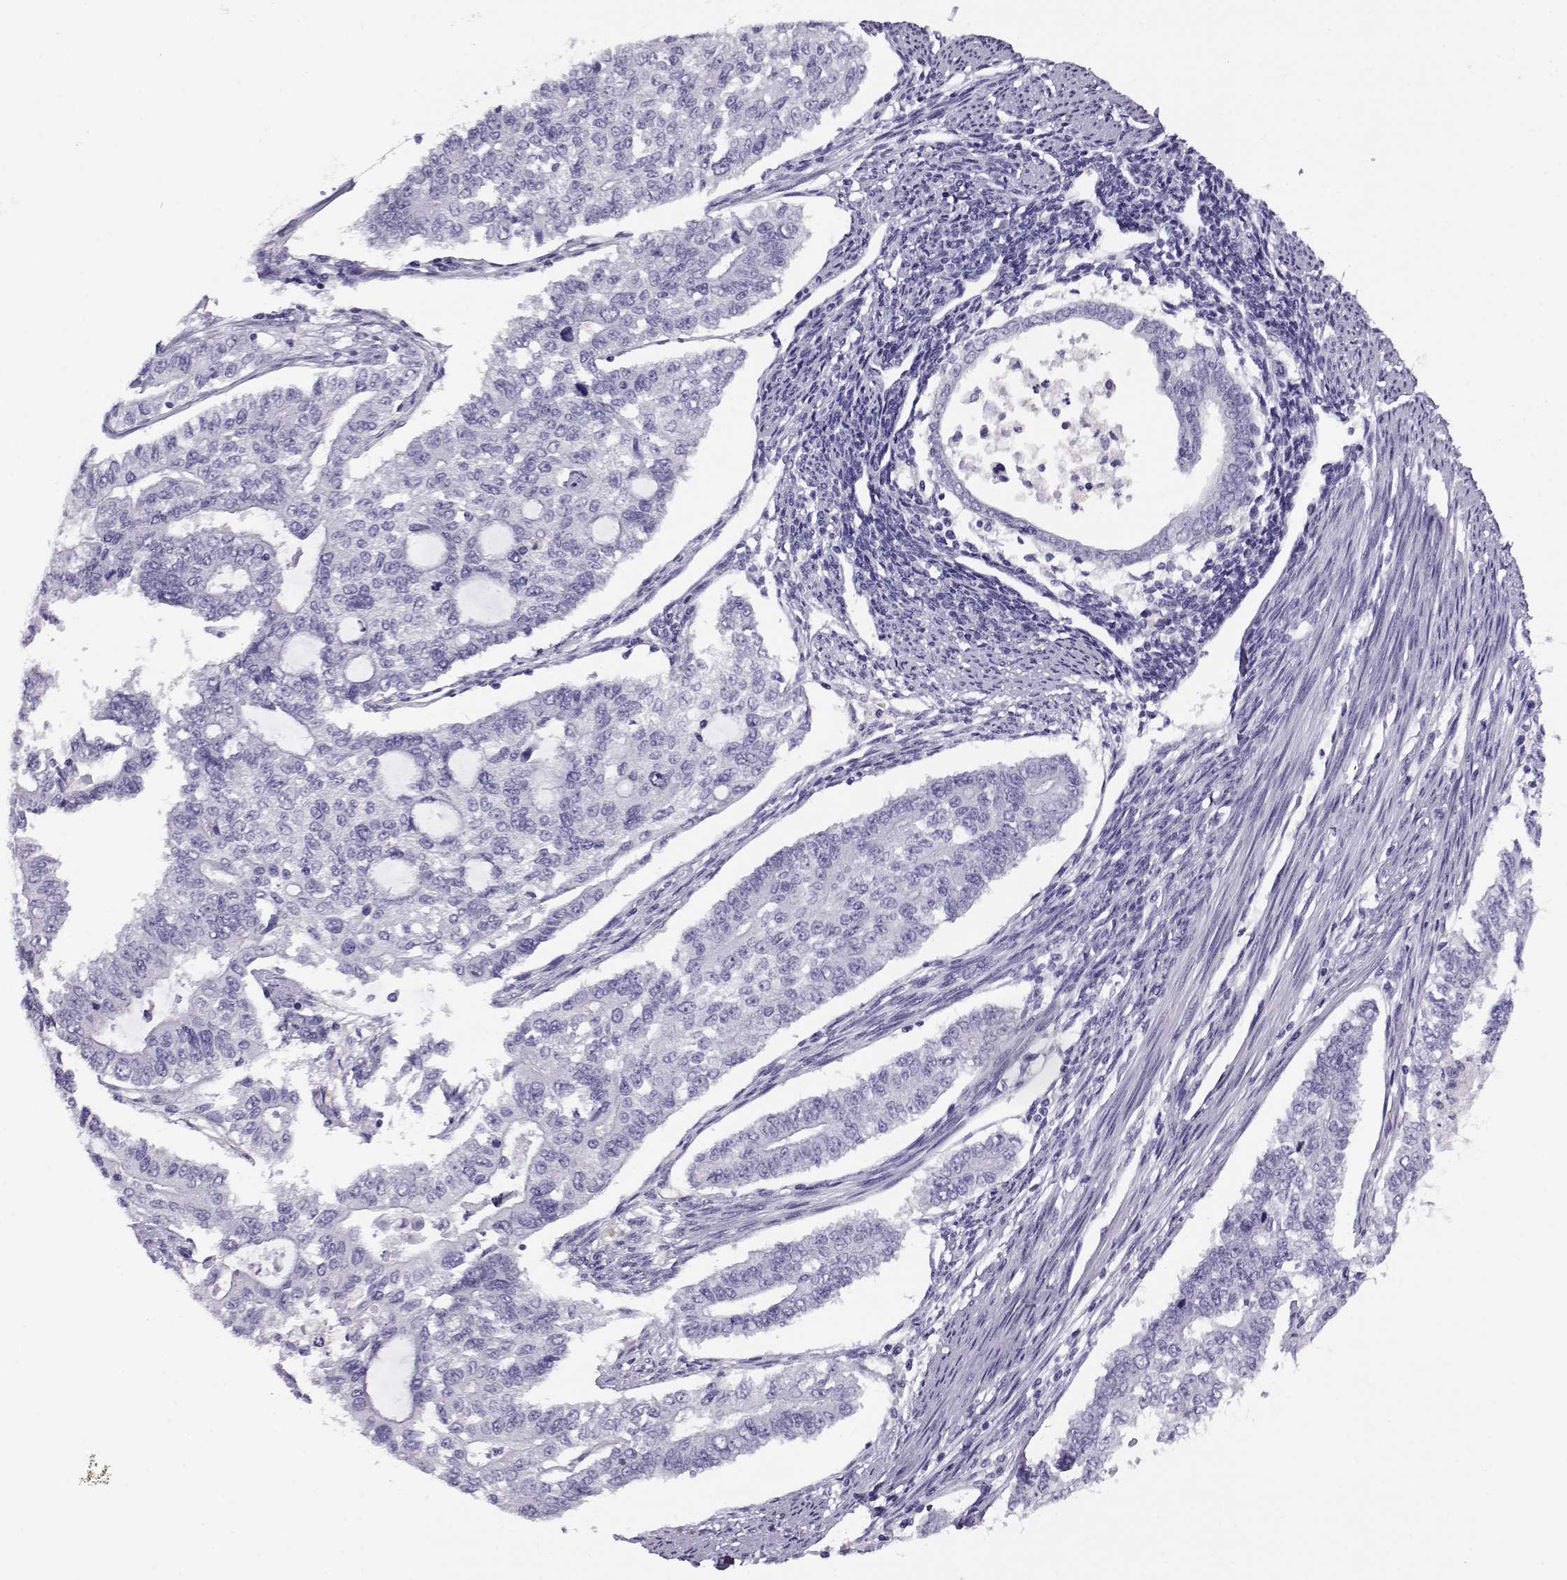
{"staining": {"intensity": "negative", "quantity": "none", "location": "none"}, "tissue": "endometrial cancer", "cell_type": "Tumor cells", "image_type": "cancer", "snomed": [{"axis": "morphology", "description": "Adenocarcinoma, NOS"}, {"axis": "topography", "description": "Uterus"}], "caption": "Endometrial adenocarcinoma was stained to show a protein in brown. There is no significant positivity in tumor cells.", "gene": "RHOXF2", "patient": {"sex": "female", "age": 59}}